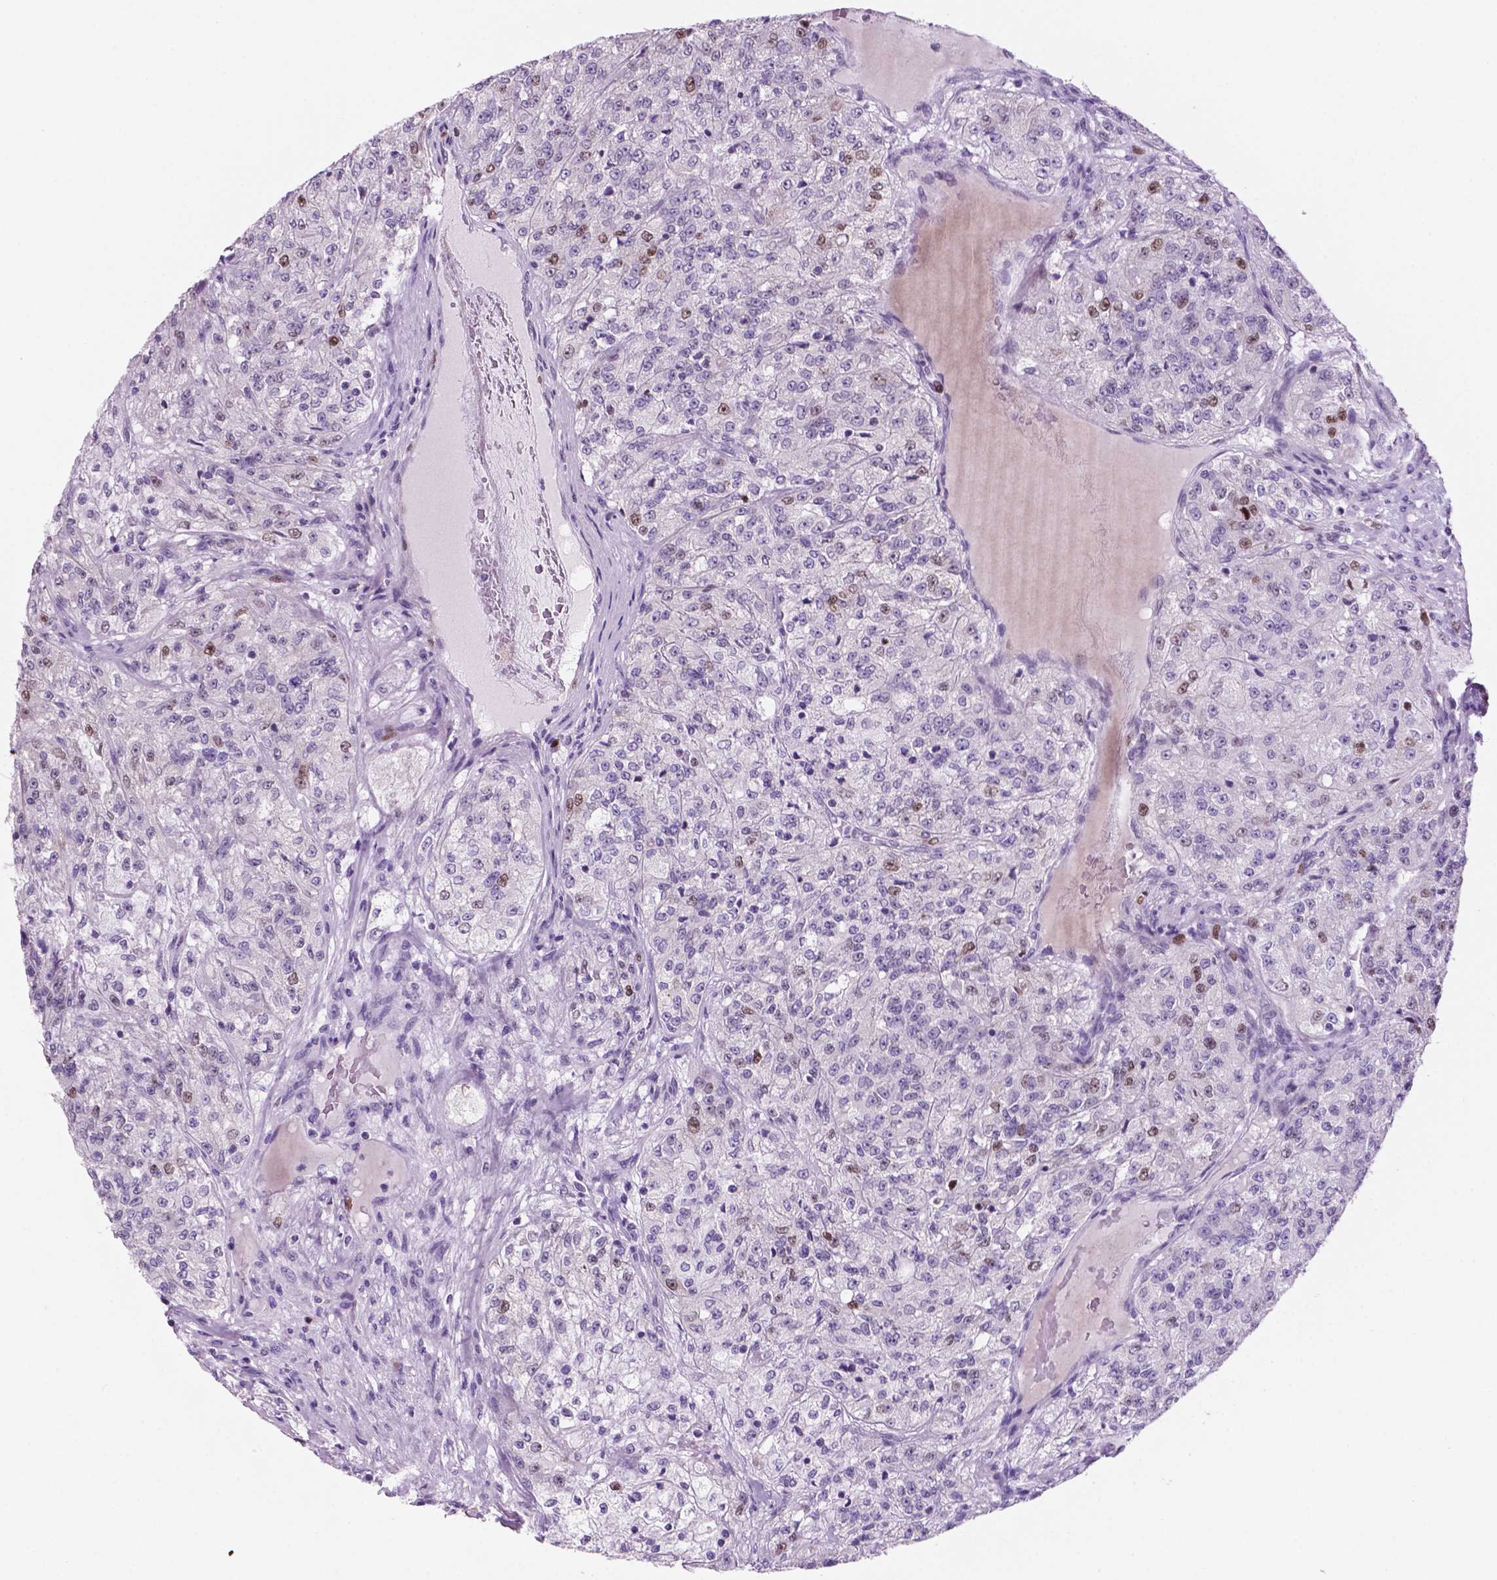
{"staining": {"intensity": "moderate", "quantity": "<25%", "location": "nuclear"}, "tissue": "renal cancer", "cell_type": "Tumor cells", "image_type": "cancer", "snomed": [{"axis": "morphology", "description": "Adenocarcinoma, NOS"}, {"axis": "topography", "description": "Kidney"}], "caption": "Renal cancer stained with a protein marker displays moderate staining in tumor cells.", "gene": "NCAPH2", "patient": {"sex": "female", "age": 63}}